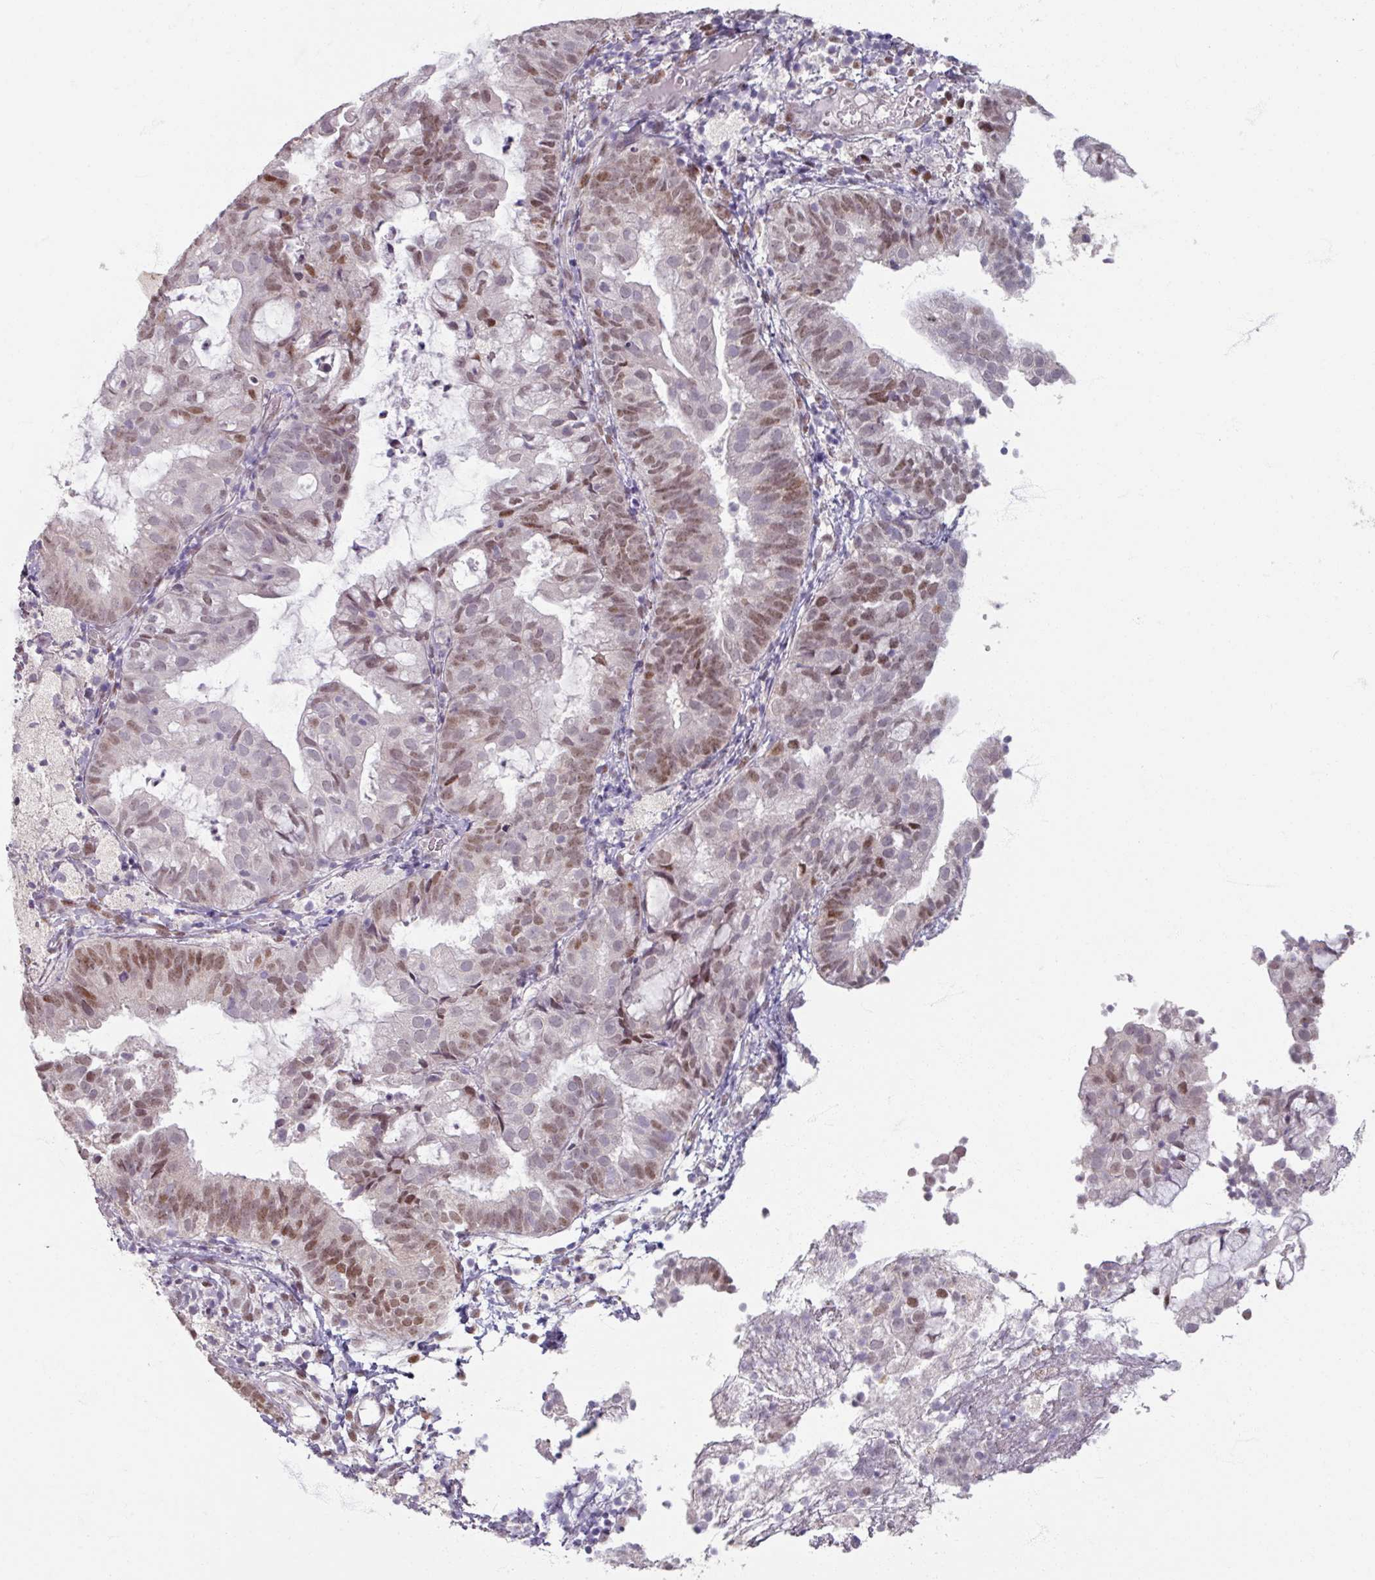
{"staining": {"intensity": "moderate", "quantity": "25%-75%", "location": "nuclear"}, "tissue": "endometrial cancer", "cell_type": "Tumor cells", "image_type": "cancer", "snomed": [{"axis": "morphology", "description": "Adenocarcinoma, NOS"}, {"axis": "topography", "description": "Endometrium"}], "caption": "Immunohistochemistry micrograph of neoplastic tissue: endometrial cancer (adenocarcinoma) stained using immunohistochemistry shows medium levels of moderate protein expression localized specifically in the nuclear of tumor cells, appearing as a nuclear brown color.", "gene": "SOX11", "patient": {"sex": "female", "age": 80}}